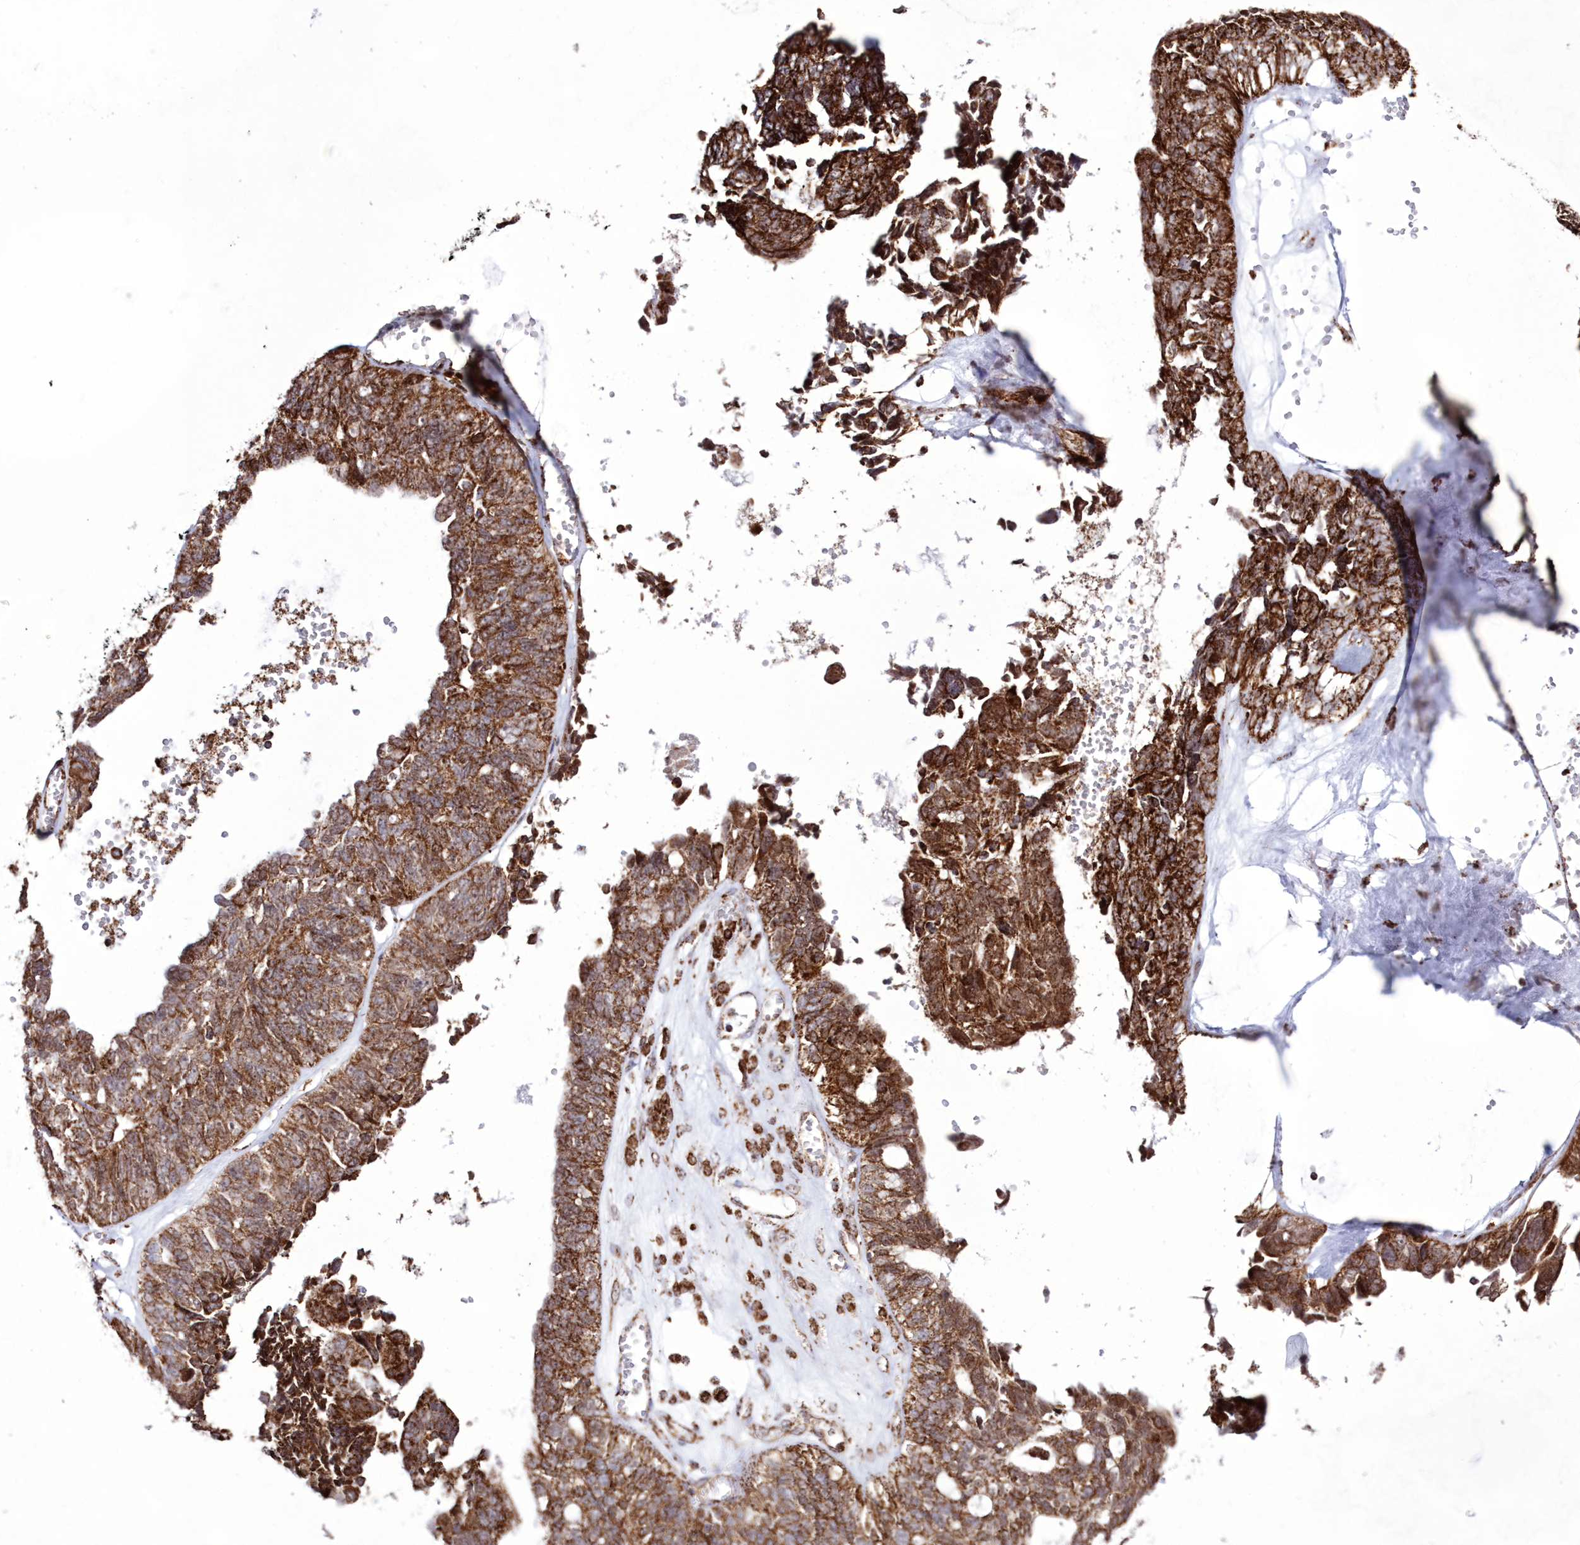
{"staining": {"intensity": "moderate", "quantity": ">75%", "location": "cytoplasmic/membranous"}, "tissue": "ovarian cancer", "cell_type": "Tumor cells", "image_type": "cancer", "snomed": [{"axis": "morphology", "description": "Cystadenocarcinoma, serous, NOS"}, {"axis": "topography", "description": "Ovary"}], "caption": "Immunohistochemical staining of human ovarian serous cystadenocarcinoma displays moderate cytoplasmic/membranous protein positivity in approximately >75% of tumor cells.", "gene": "HADHB", "patient": {"sex": "female", "age": 79}}